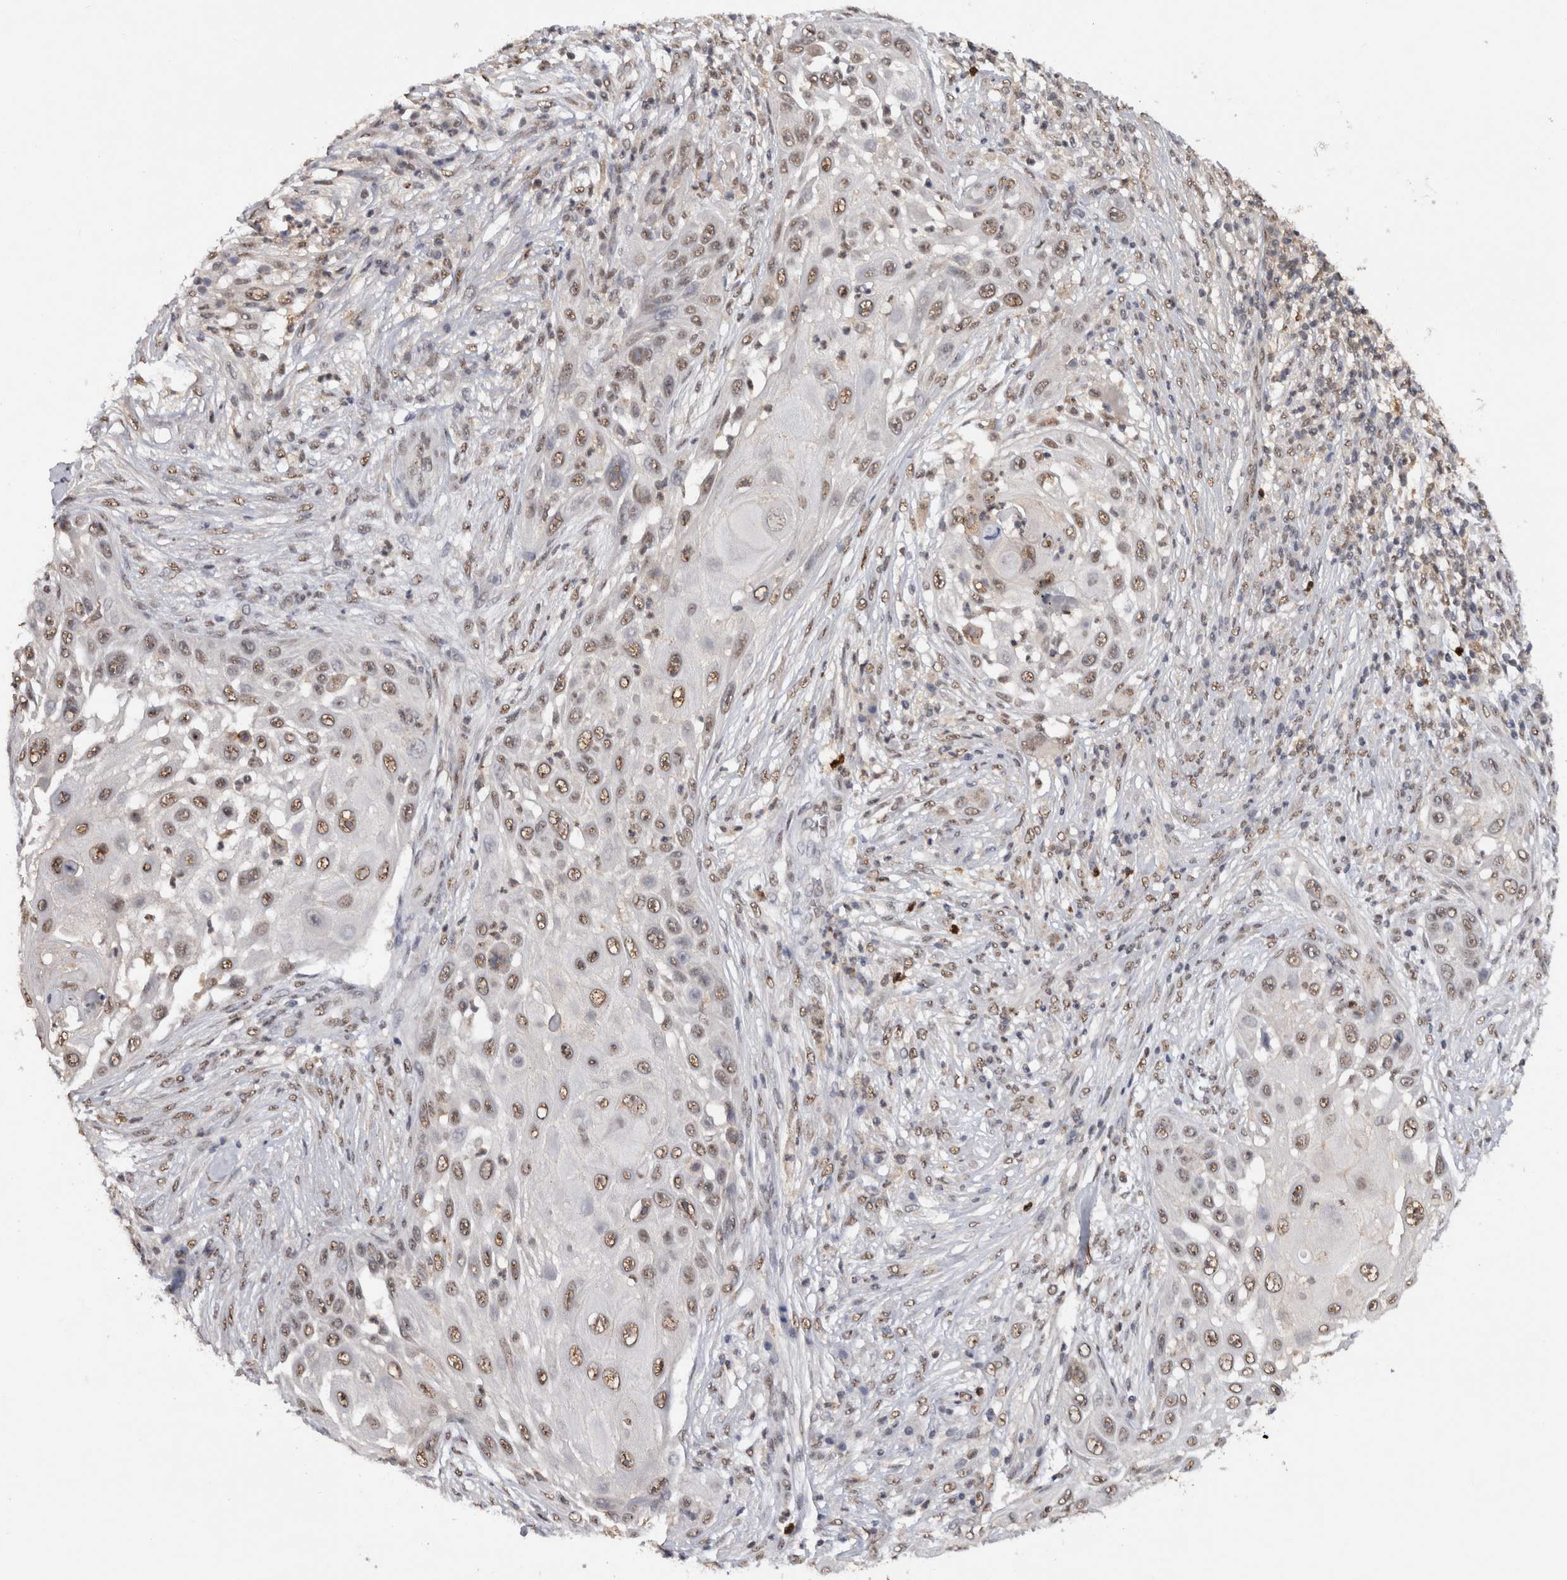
{"staining": {"intensity": "weak", "quantity": ">75%", "location": "nuclear"}, "tissue": "skin cancer", "cell_type": "Tumor cells", "image_type": "cancer", "snomed": [{"axis": "morphology", "description": "Squamous cell carcinoma, NOS"}, {"axis": "topography", "description": "Skin"}], "caption": "Human skin squamous cell carcinoma stained with a brown dye demonstrates weak nuclear positive positivity in approximately >75% of tumor cells.", "gene": "RPS6KA2", "patient": {"sex": "female", "age": 44}}